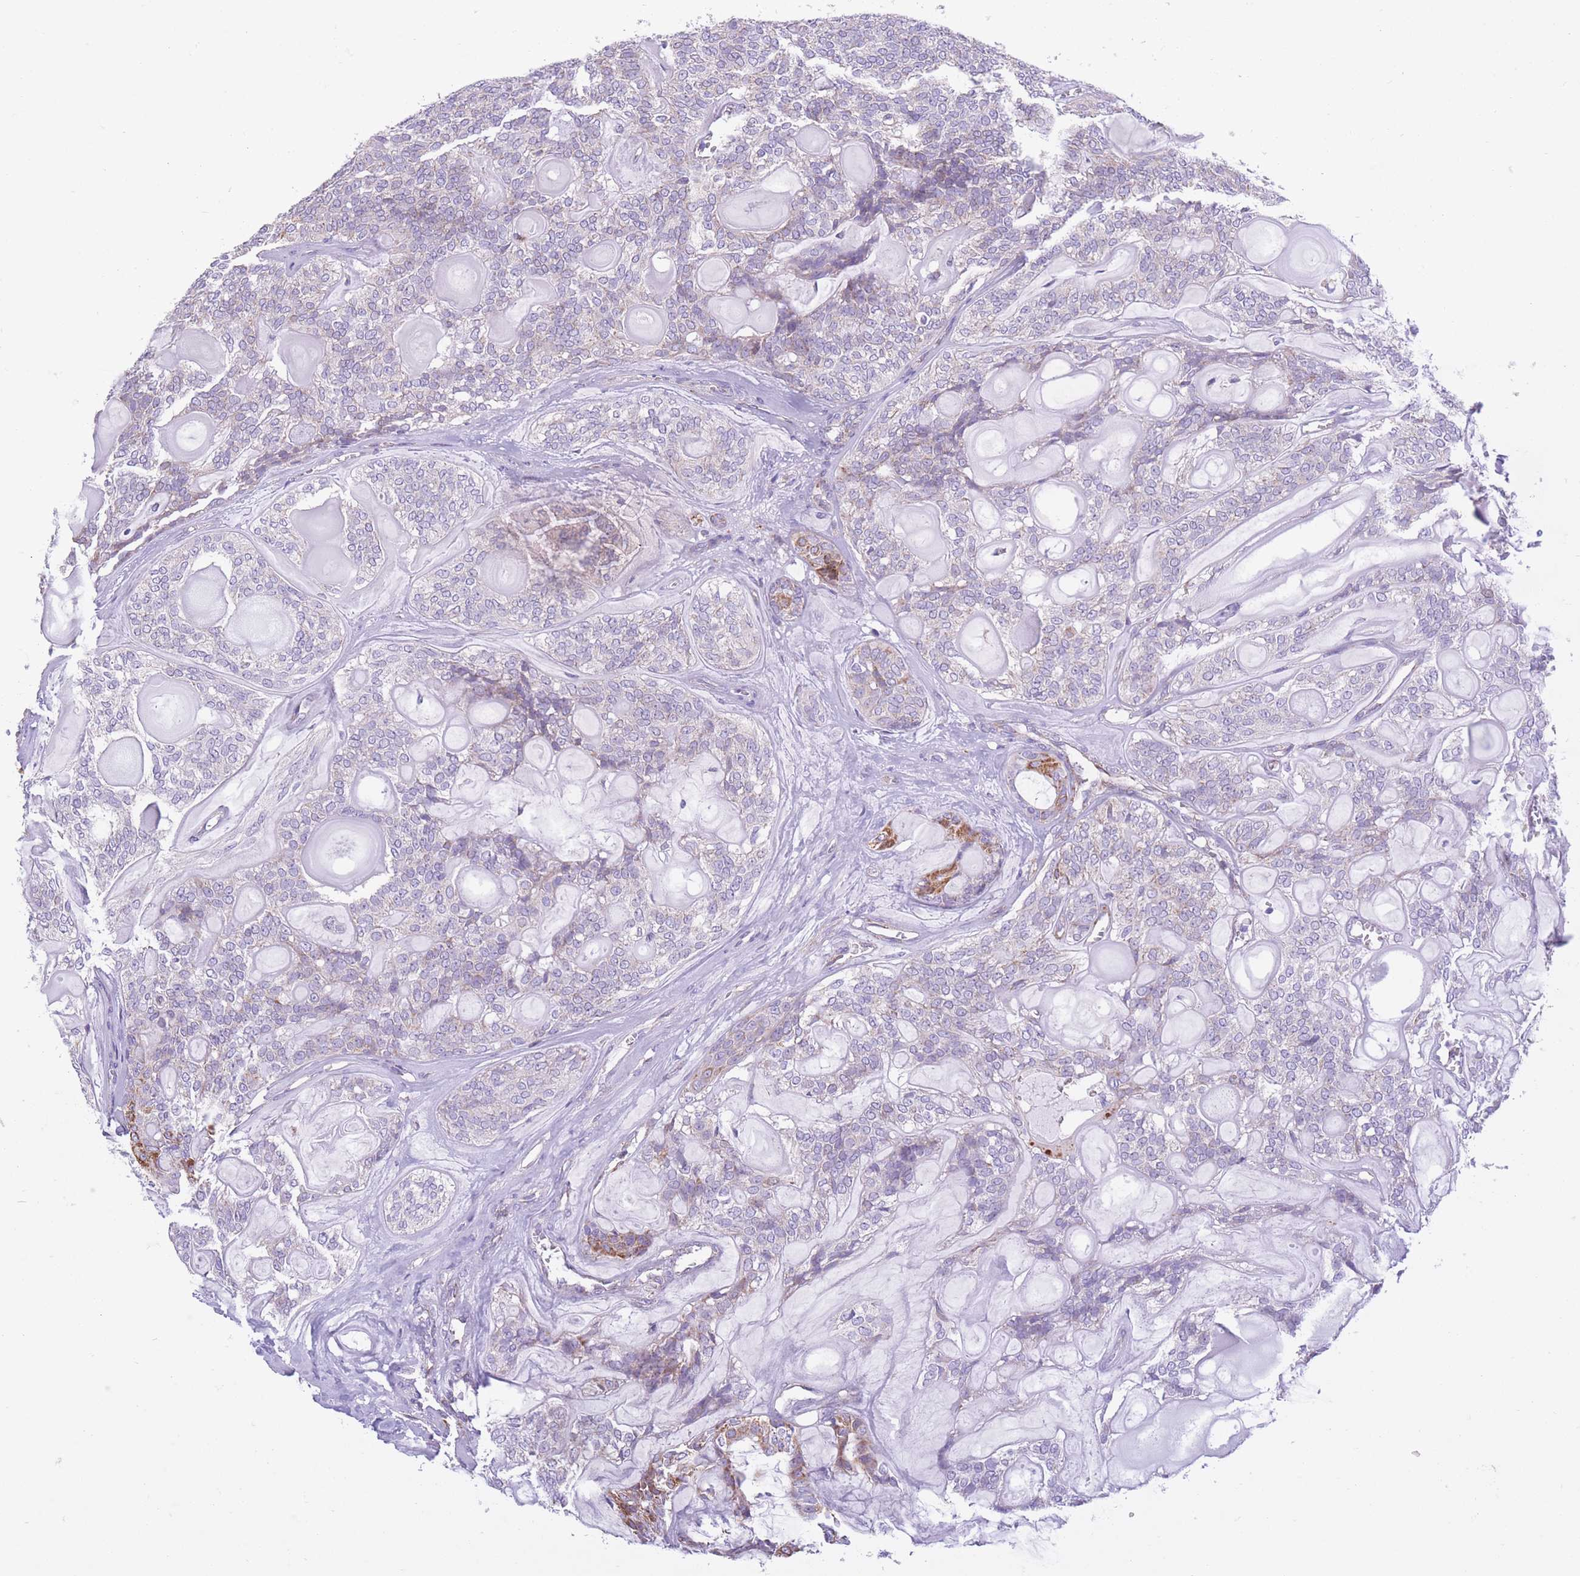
{"staining": {"intensity": "moderate", "quantity": "<25%", "location": "cytoplasmic/membranous"}, "tissue": "head and neck cancer", "cell_type": "Tumor cells", "image_type": "cancer", "snomed": [{"axis": "morphology", "description": "Adenocarcinoma, NOS"}, {"axis": "topography", "description": "Head-Neck"}], "caption": "The photomicrograph displays staining of head and neck cancer, revealing moderate cytoplasmic/membranous protein positivity (brown color) within tumor cells.", "gene": "PDHA1", "patient": {"sex": "male", "age": 66}}